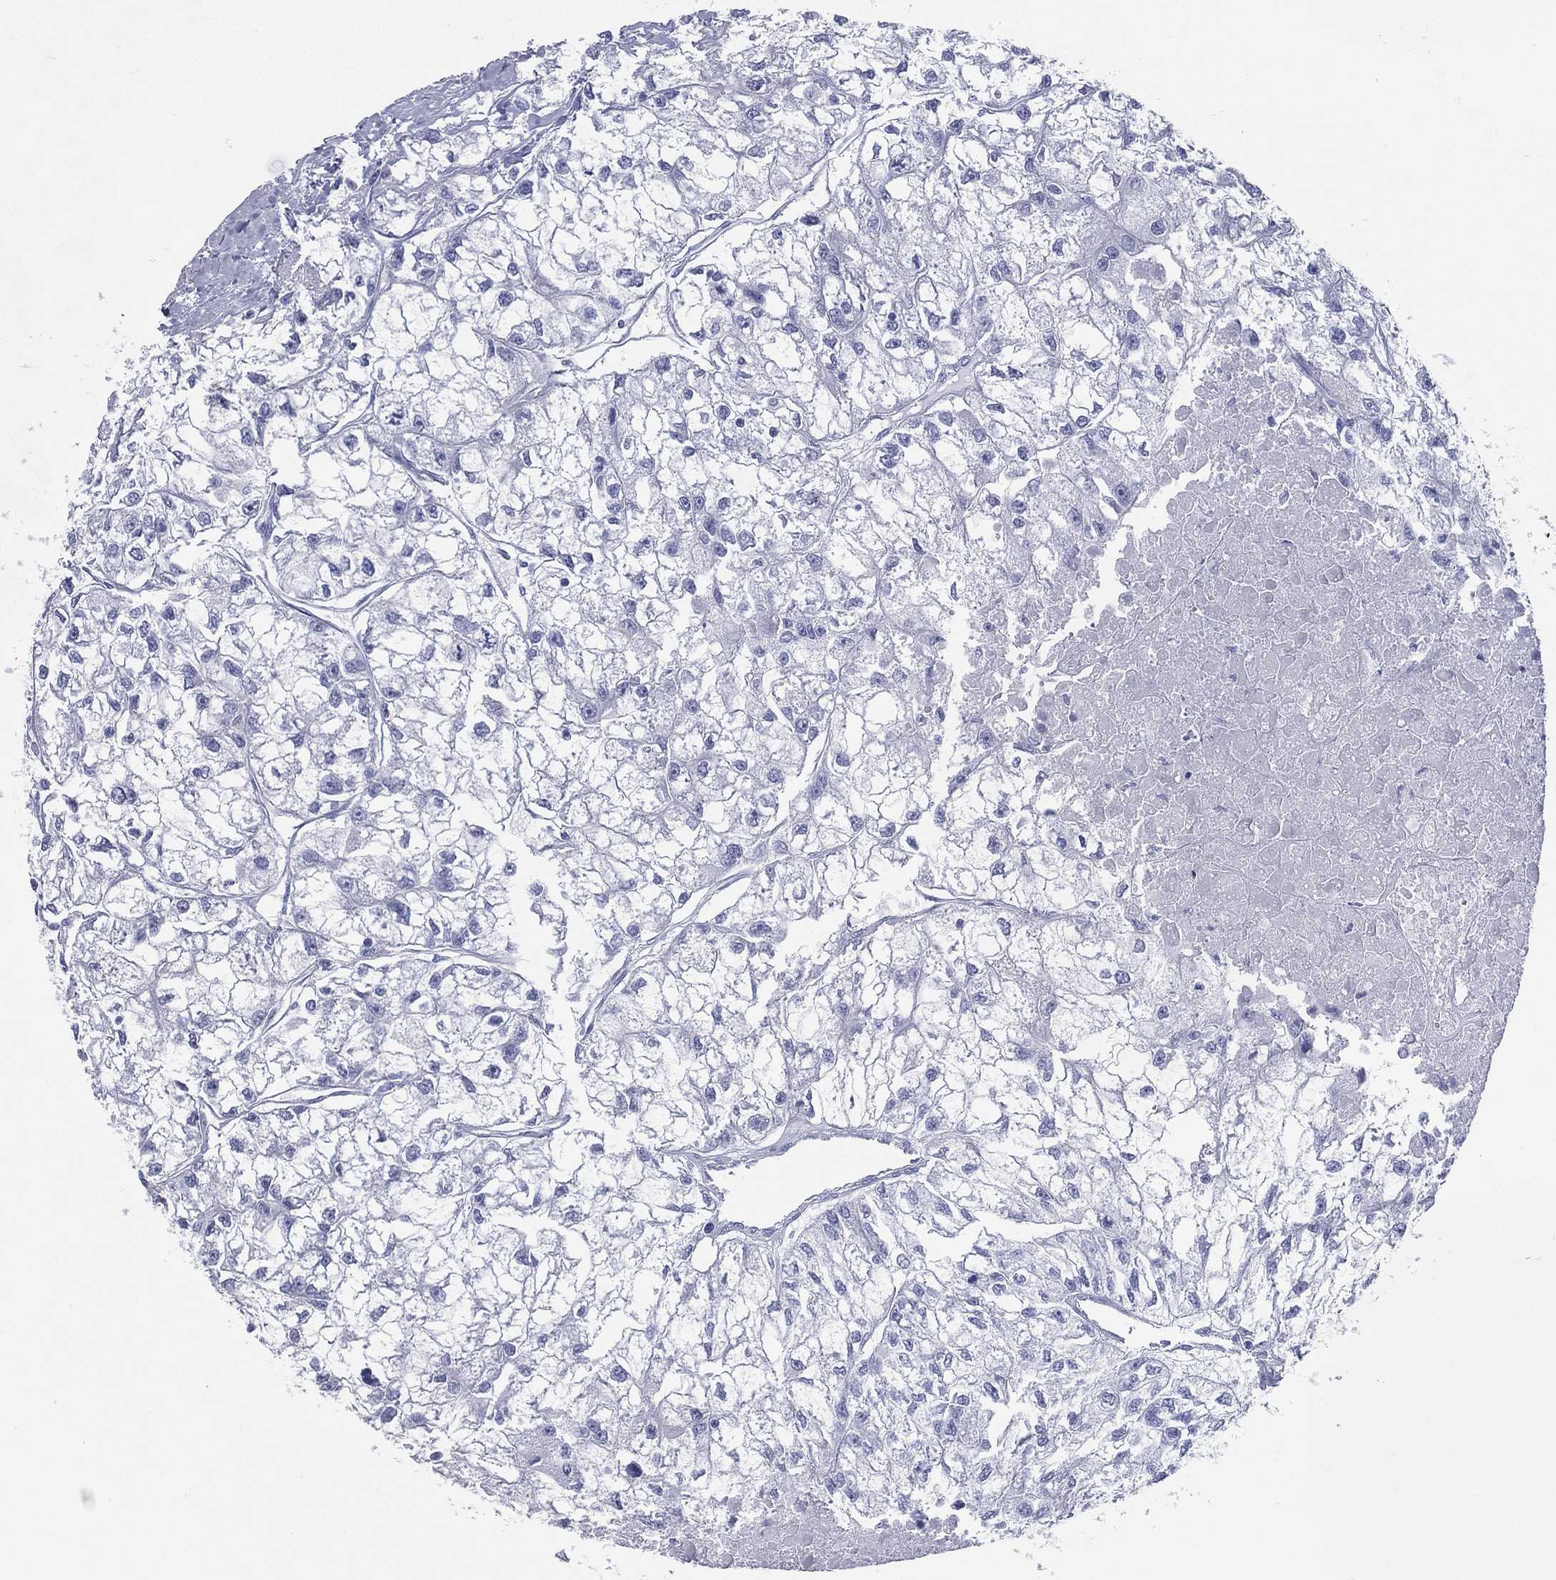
{"staining": {"intensity": "negative", "quantity": "none", "location": "none"}, "tissue": "renal cancer", "cell_type": "Tumor cells", "image_type": "cancer", "snomed": [{"axis": "morphology", "description": "Adenocarcinoma, NOS"}, {"axis": "topography", "description": "Kidney"}], "caption": "Protein analysis of renal cancer demonstrates no significant expression in tumor cells. (DAB immunohistochemistry (IHC) visualized using brightfield microscopy, high magnification).", "gene": "CD79A", "patient": {"sex": "male", "age": 56}}